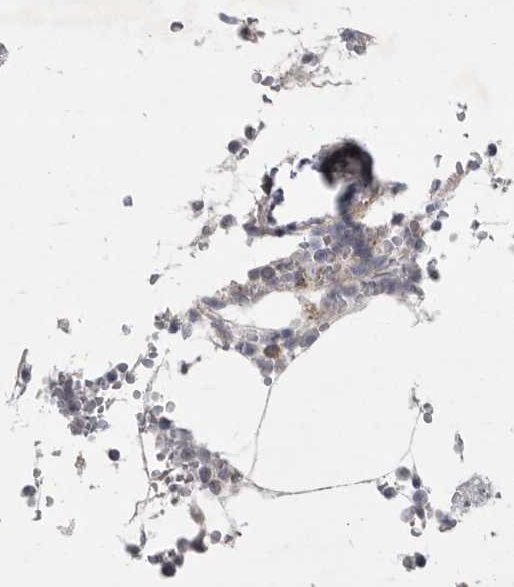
{"staining": {"intensity": "strong", "quantity": "<25%", "location": "cytoplasmic/membranous"}, "tissue": "bone marrow", "cell_type": "Hematopoietic cells", "image_type": "normal", "snomed": [{"axis": "morphology", "description": "Normal tissue, NOS"}, {"axis": "topography", "description": "Bone marrow"}], "caption": "Protein positivity by immunohistochemistry reveals strong cytoplasmic/membranous positivity in about <25% of hematopoietic cells in normal bone marrow. Using DAB (3,3'-diaminobenzidine) (brown) and hematoxylin (blue) stains, captured at high magnification using brightfield microscopy.", "gene": "FBXO43", "patient": {"sex": "male", "age": 70}}